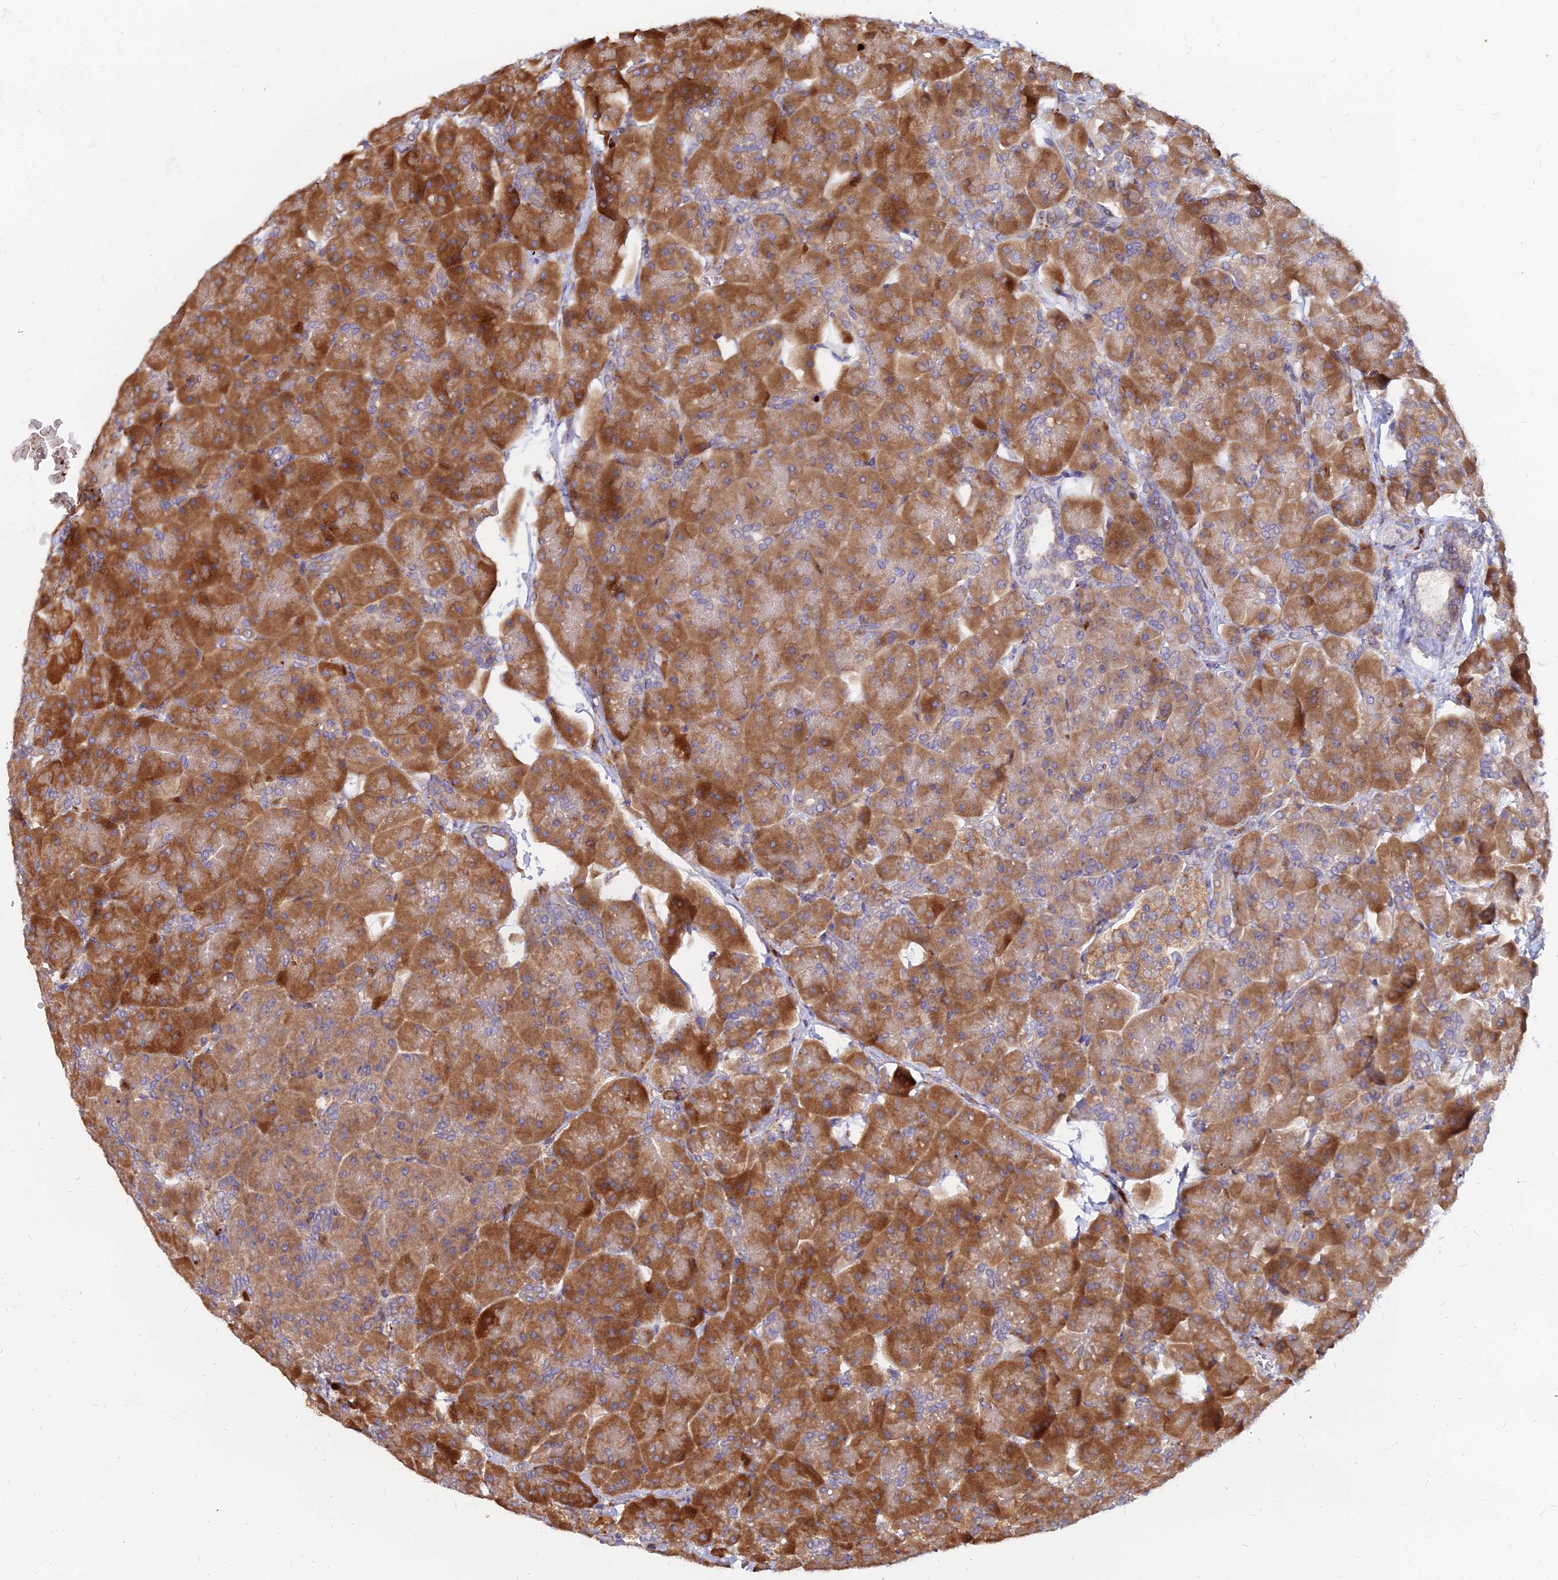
{"staining": {"intensity": "strong", "quantity": ">75%", "location": "cytoplasmic/membranous"}, "tissue": "pancreas", "cell_type": "Exocrine glandular cells", "image_type": "normal", "snomed": [{"axis": "morphology", "description": "Normal tissue, NOS"}, {"axis": "topography", "description": "Pancreas"}], "caption": "Immunohistochemical staining of normal human pancreas demonstrates >75% levels of strong cytoplasmic/membranous protein staining in approximately >75% of exocrine glandular cells.", "gene": "CCT6A", "patient": {"sex": "male", "age": 66}}